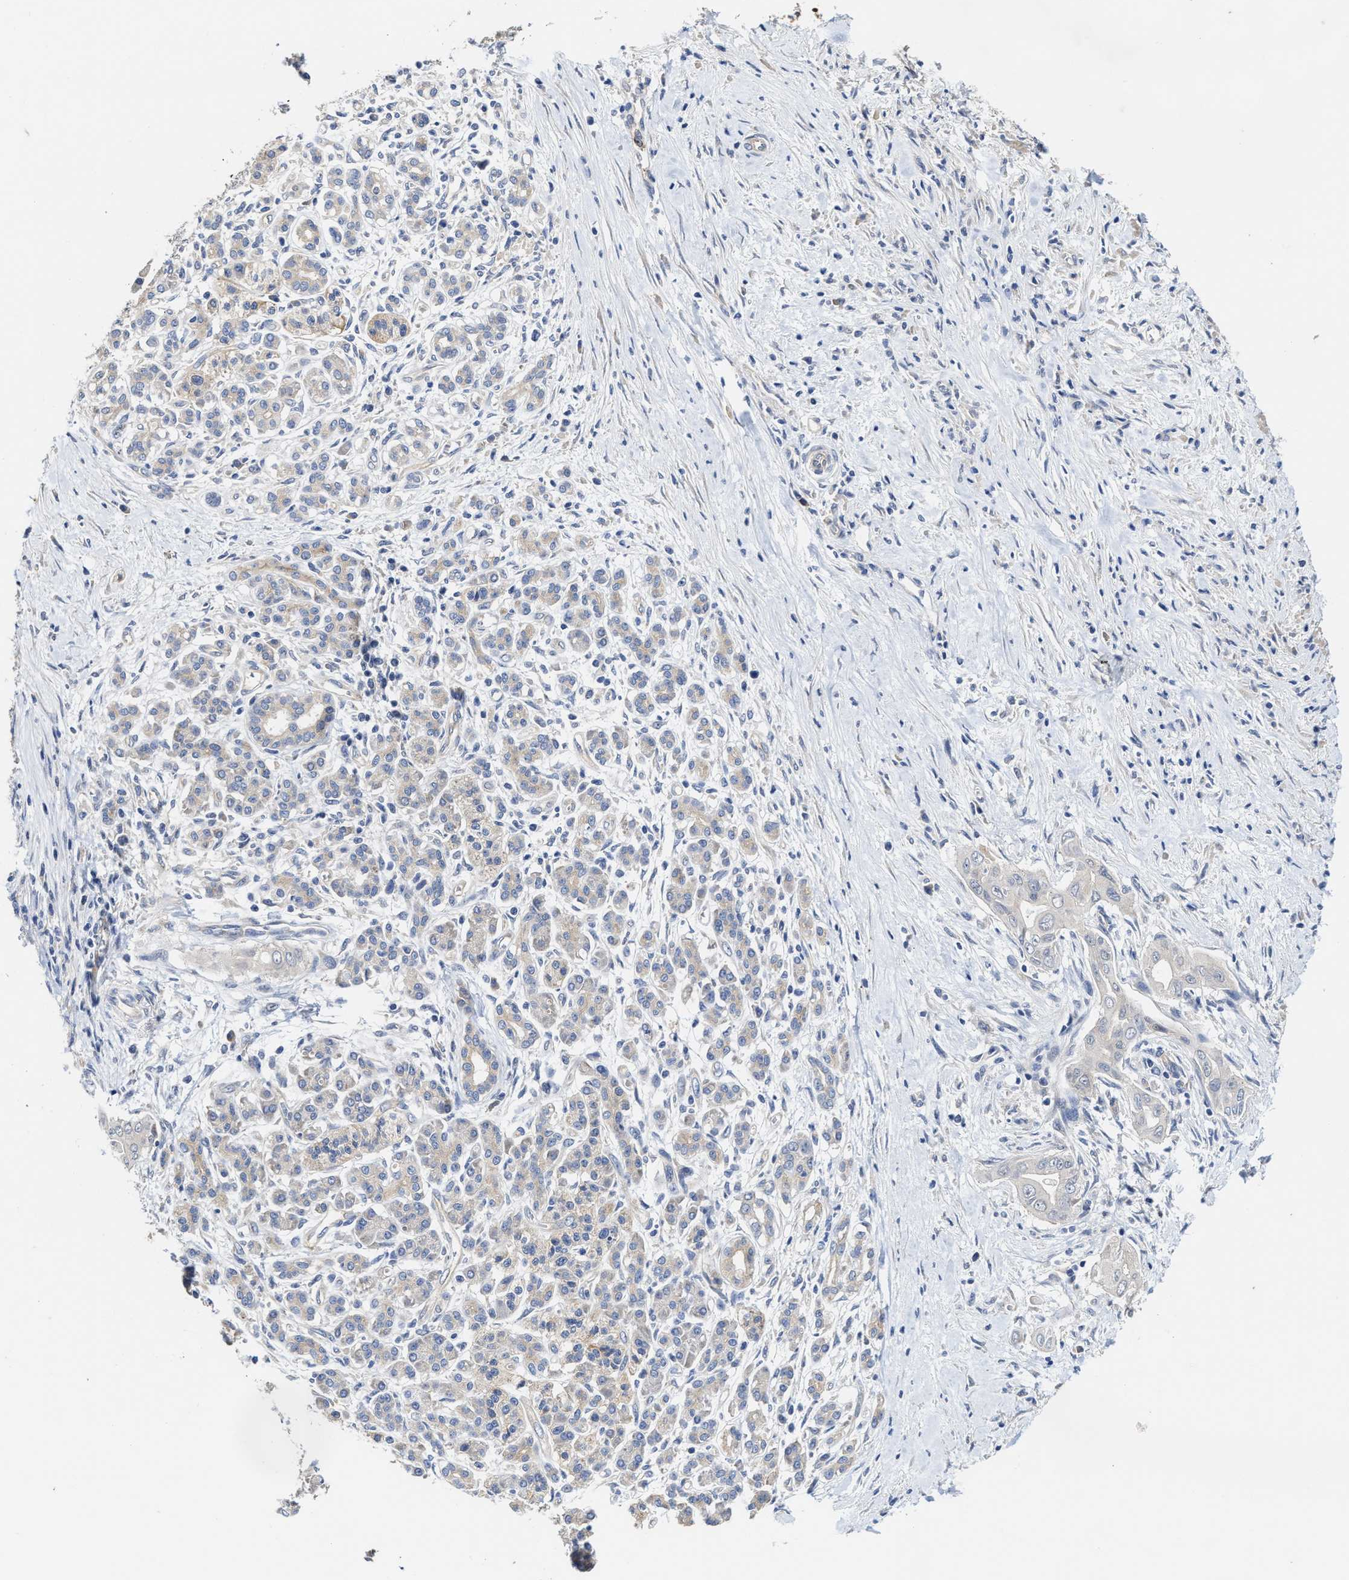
{"staining": {"intensity": "negative", "quantity": "none", "location": "none"}, "tissue": "pancreatic cancer", "cell_type": "Tumor cells", "image_type": "cancer", "snomed": [{"axis": "morphology", "description": "Adenocarcinoma, NOS"}, {"axis": "topography", "description": "Pancreas"}], "caption": "Pancreatic adenocarcinoma stained for a protein using immunohistochemistry (IHC) demonstrates no expression tumor cells.", "gene": "TRAF6", "patient": {"sex": "male", "age": 58}}